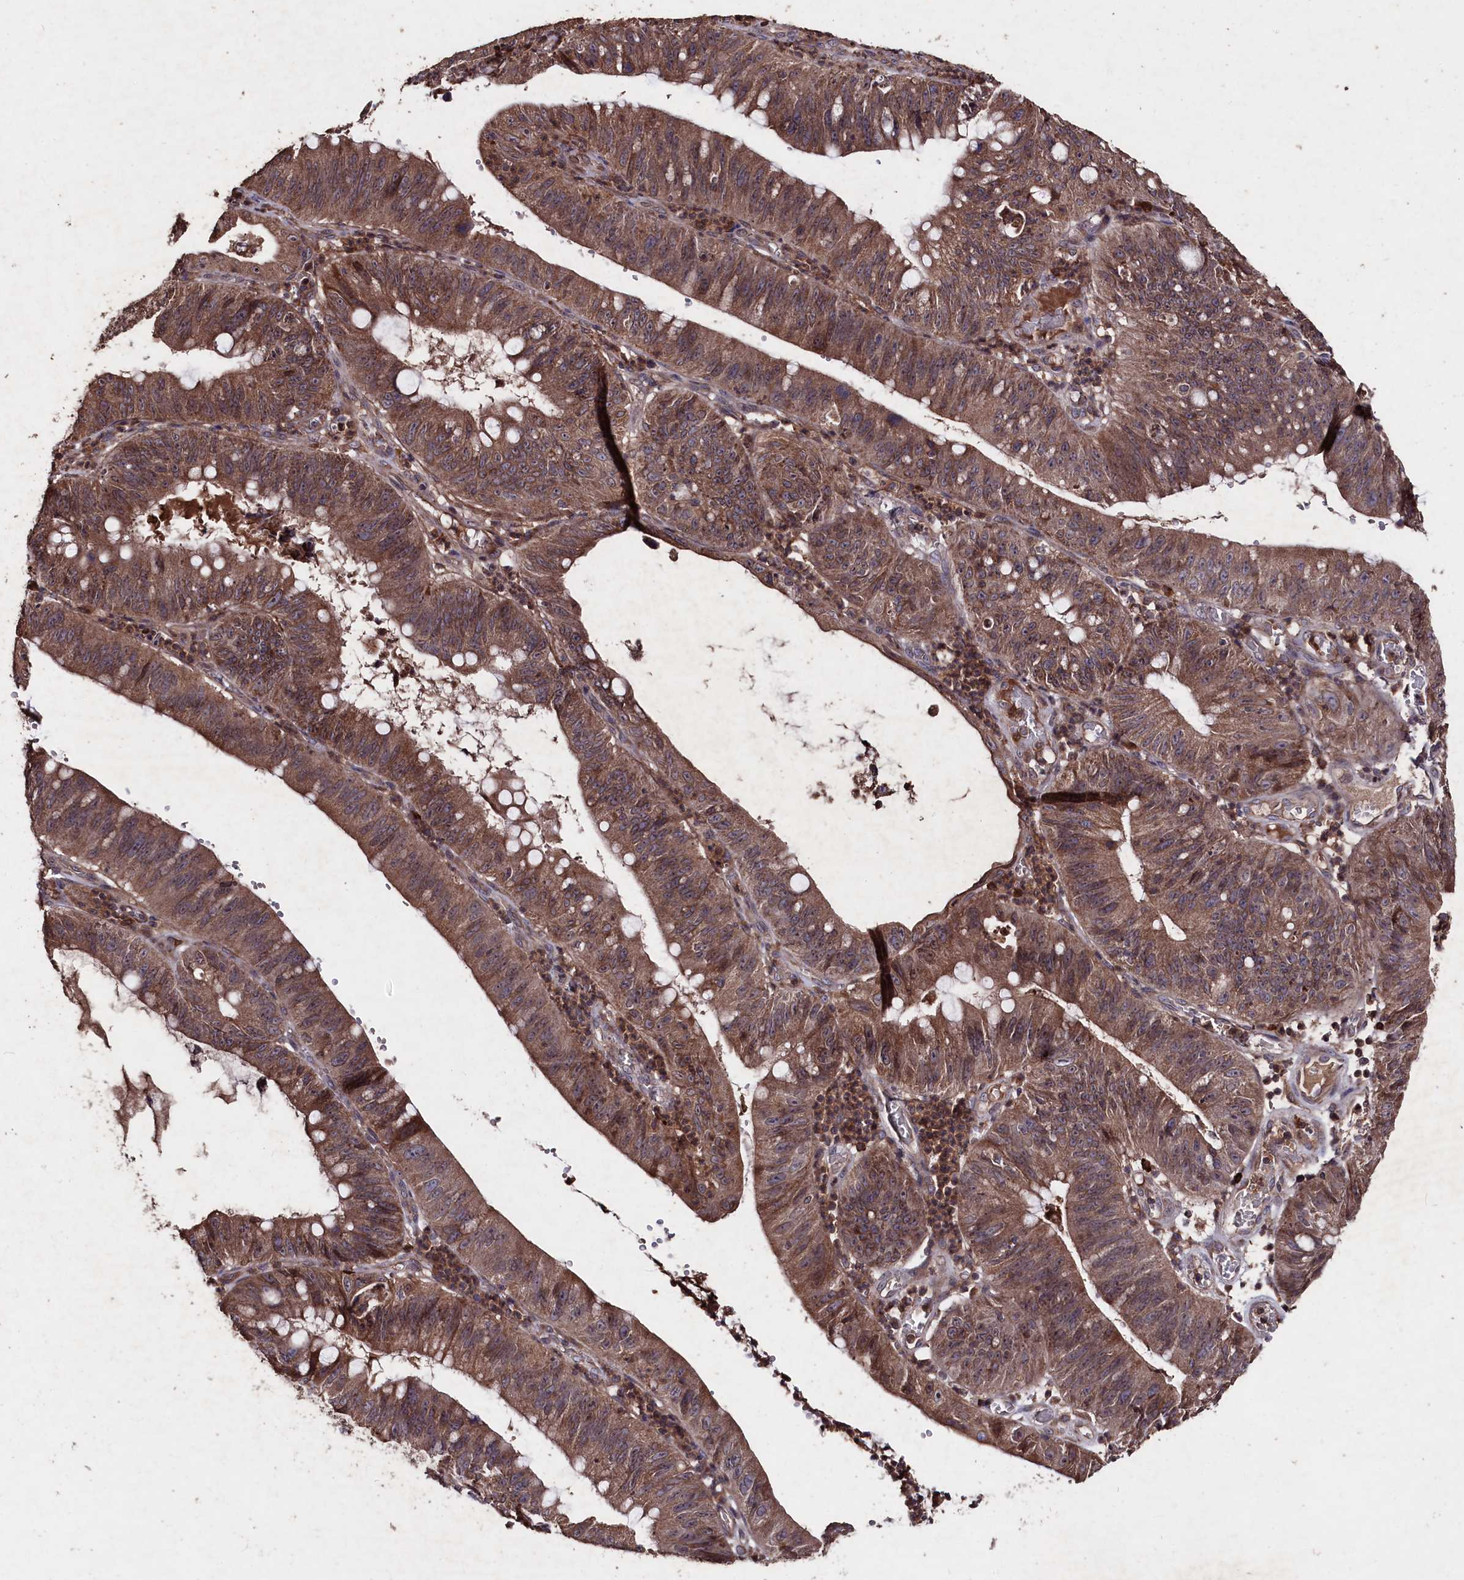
{"staining": {"intensity": "moderate", "quantity": ">75%", "location": "cytoplasmic/membranous"}, "tissue": "stomach cancer", "cell_type": "Tumor cells", "image_type": "cancer", "snomed": [{"axis": "morphology", "description": "Adenocarcinoma, NOS"}, {"axis": "topography", "description": "Stomach"}], "caption": "Stomach cancer (adenocarcinoma) tissue shows moderate cytoplasmic/membranous expression in about >75% of tumor cells", "gene": "MYO1H", "patient": {"sex": "male", "age": 59}}